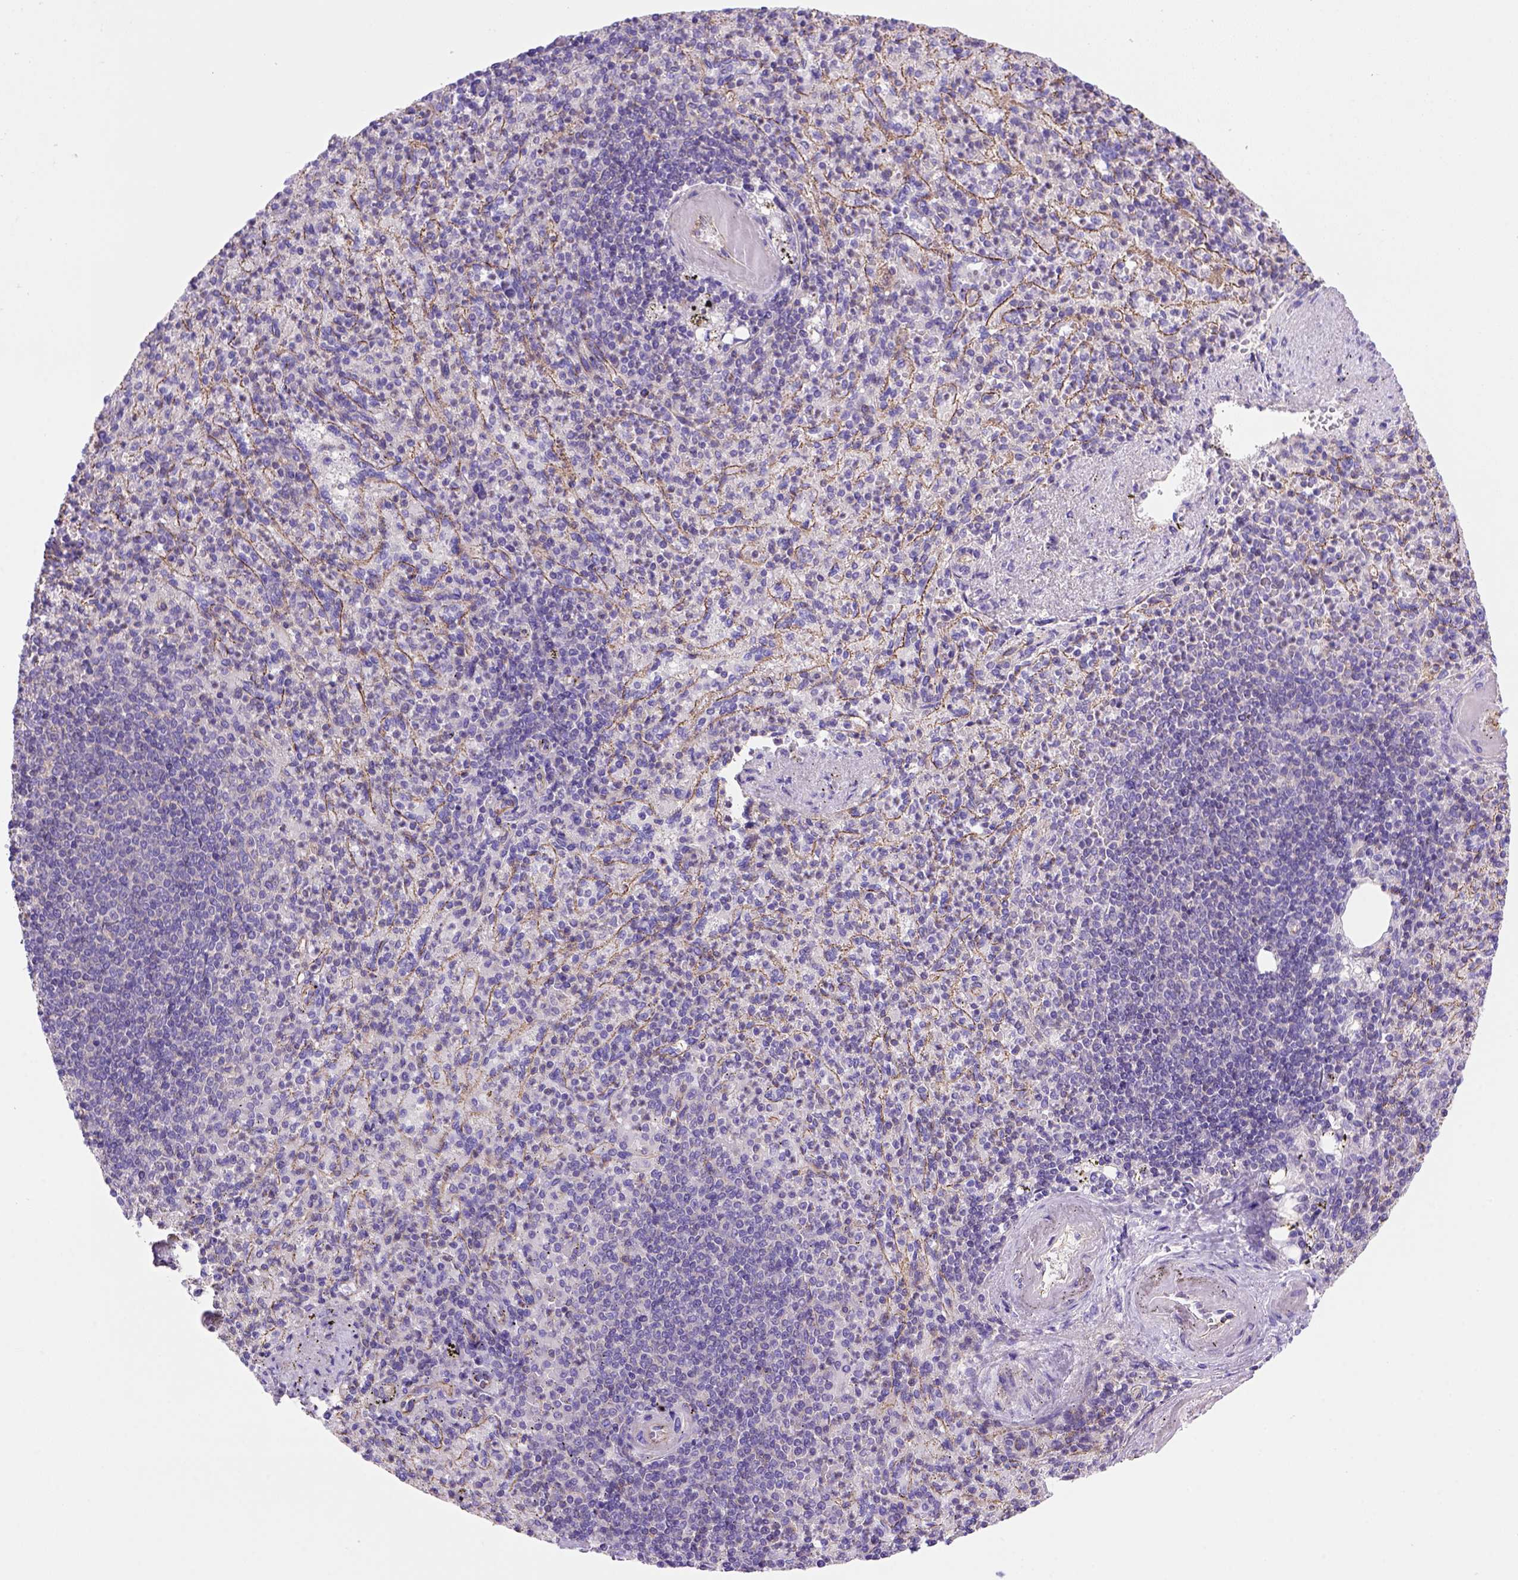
{"staining": {"intensity": "negative", "quantity": "none", "location": "none"}, "tissue": "spleen", "cell_type": "Cells in red pulp", "image_type": "normal", "snomed": [{"axis": "morphology", "description": "Normal tissue, NOS"}, {"axis": "topography", "description": "Spleen"}], "caption": "Immunohistochemistry (IHC) photomicrograph of benign human spleen stained for a protein (brown), which displays no staining in cells in red pulp.", "gene": "PEX12", "patient": {"sex": "female", "age": 74}}